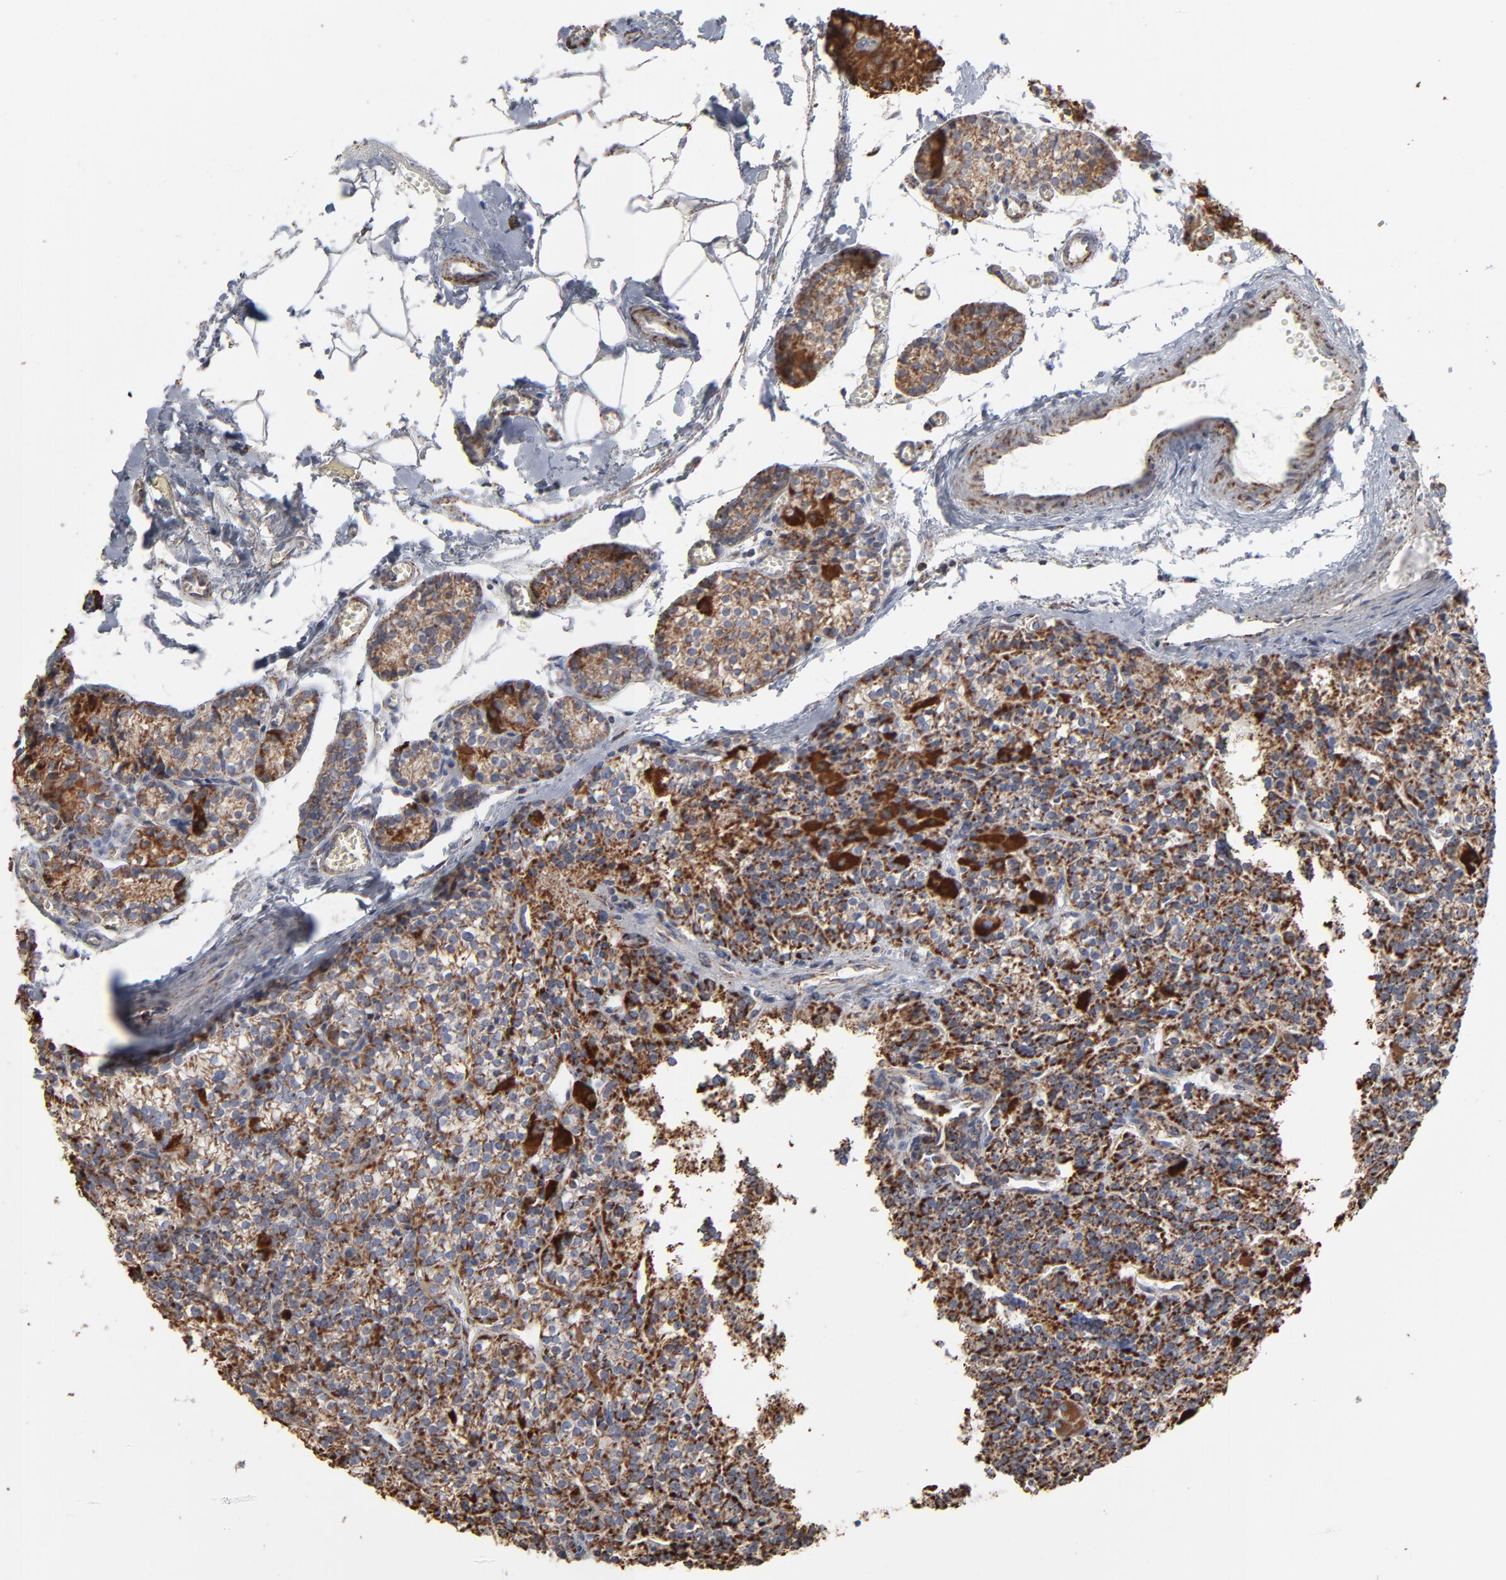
{"staining": {"intensity": "moderate", "quantity": ">75%", "location": "cytoplasmic/membranous"}, "tissue": "parathyroid gland", "cell_type": "Glandular cells", "image_type": "normal", "snomed": [{"axis": "morphology", "description": "Normal tissue, NOS"}, {"axis": "topography", "description": "Parathyroid gland"}], "caption": "Protein staining by IHC reveals moderate cytoplasmic/membranous staining in about >75% of glandular cells in normal parathyroid gland. Nuclei are stained in blue.", "gene": "UQCRC1", "patient": {"sex": "female", "age": 50}}